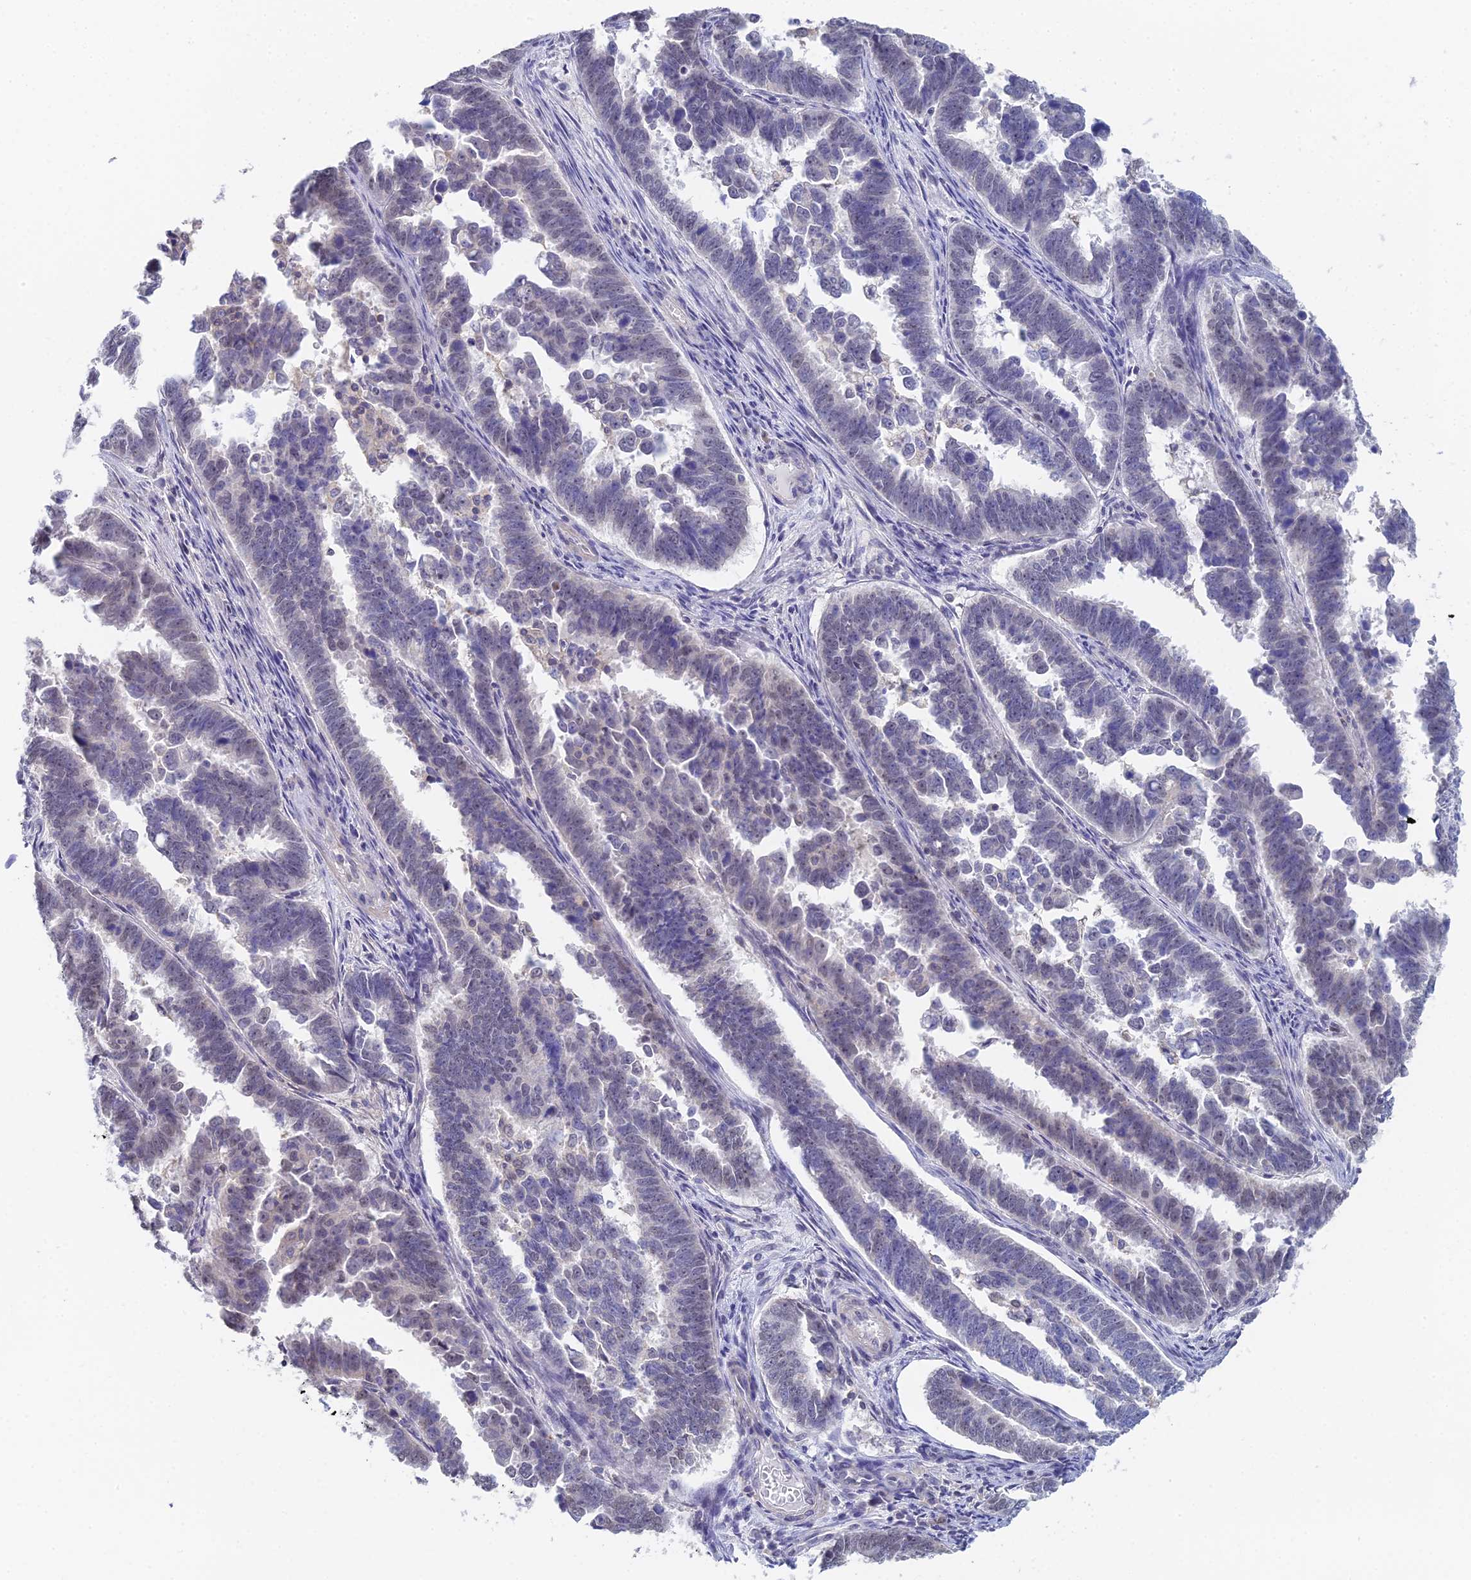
{"staining": {"intensity": "negative", "quantity": "none", "location": "none"}, "tissue": "endometrial cancer", "cell_type": "Tumor cells", "image_type": "cancer", "snomed": [{"axis": "morphology", "description": "Adenocarcinoma, NOS"}, {"axis": "topography", "description": "Endometrium"}], "caption": "Tumor cells are negative for brown protein staining in endometrial cancer (adenocarcinoma).", "gene": "MCM2", "patient": {"sex": "female", "age": 75}}